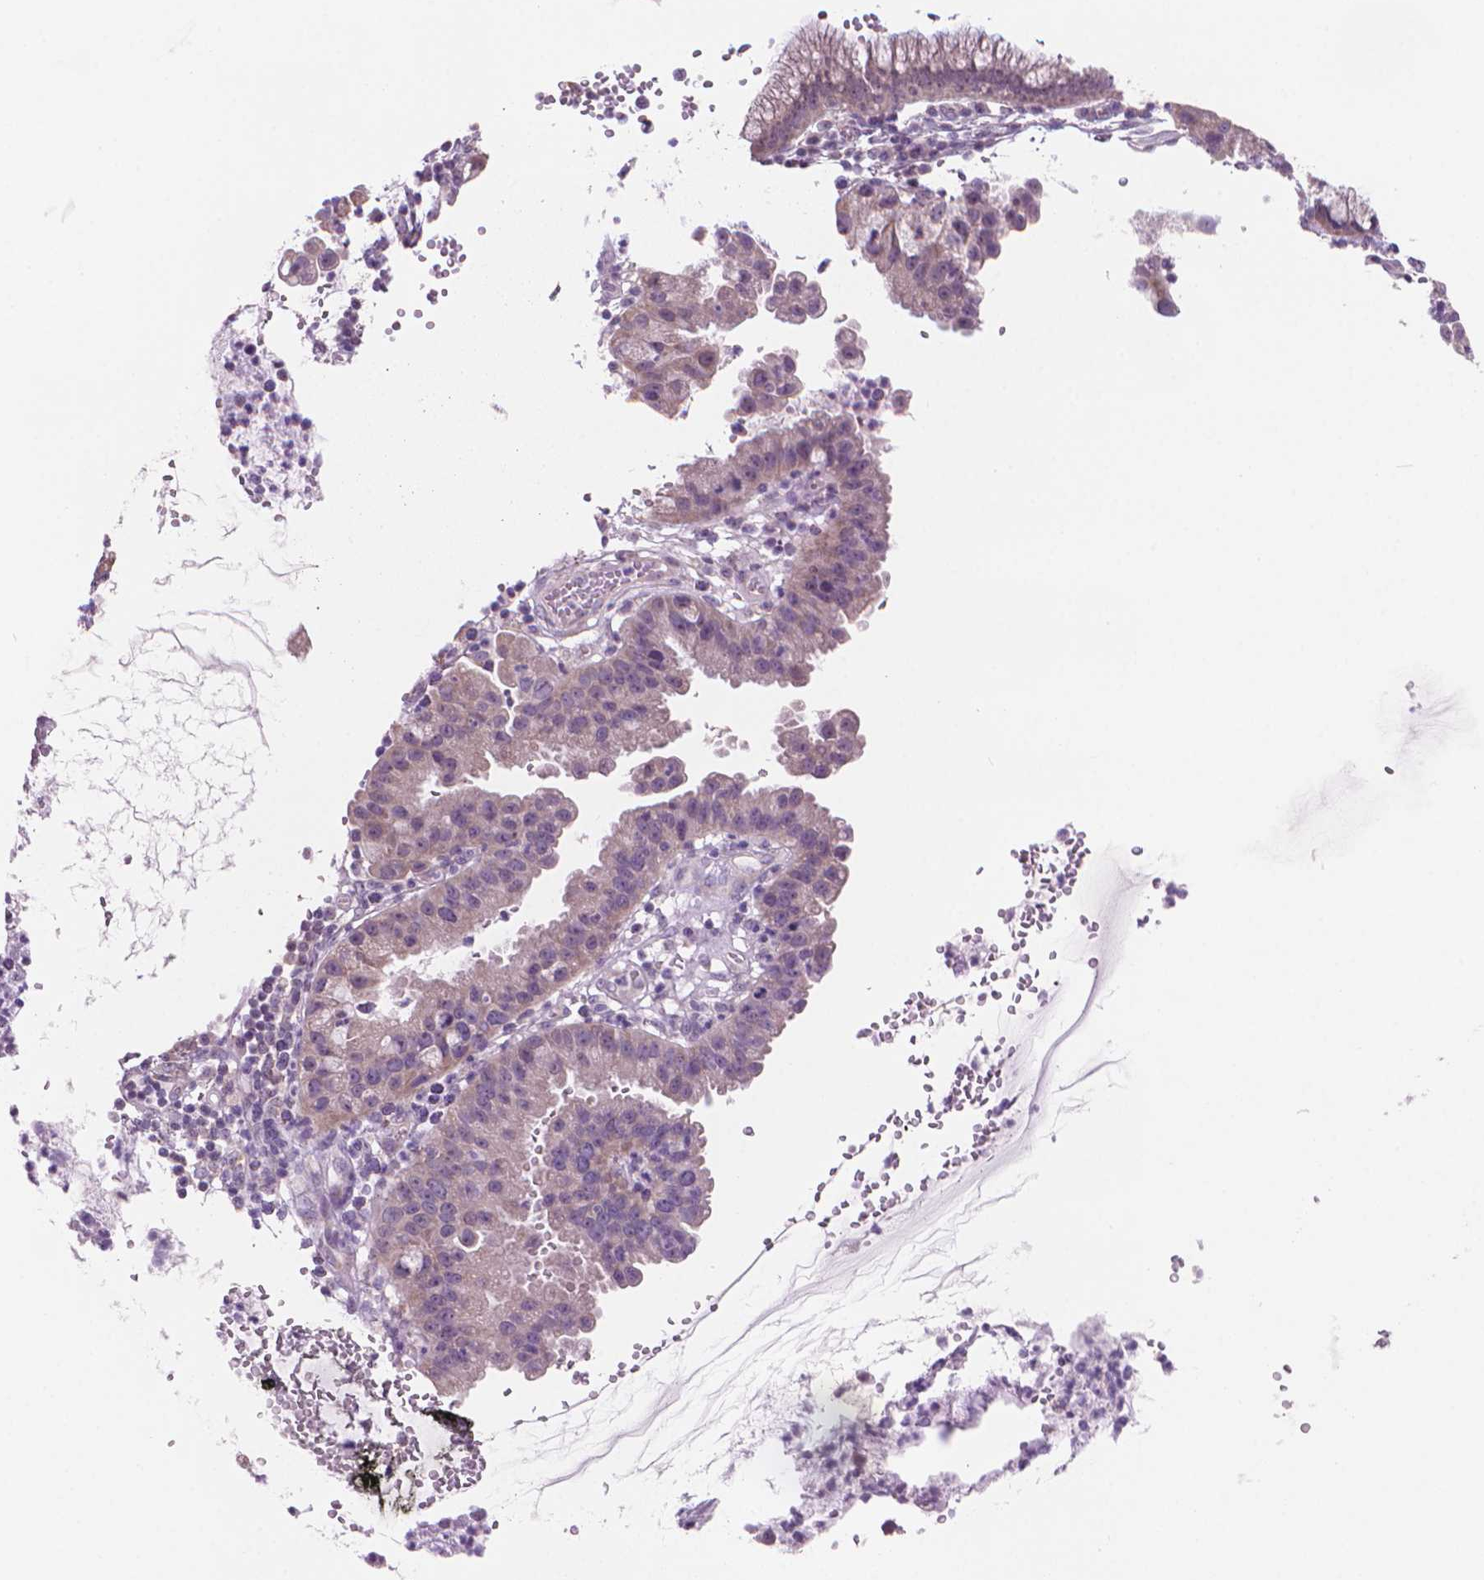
{"staining": {"intensity": "weak", "quantity": "<25%", "location": "cytoplasmic/membranous"}, "tissue": "cervical cancer", "cell_type": "Tumor cells", "image_type": "cancer", "snomed": [{"axis": "morphology", "description": "Adenocarcinoma, NOS"}, {"axis": "topography", "description": "Cervix"}], "caption": "The histopathology image reveals no significant expression in tumor cells of cervical adenocarcinoma.", "gene": "ENSG00000187186", "patient": {"sex": "female", "age": 34}}